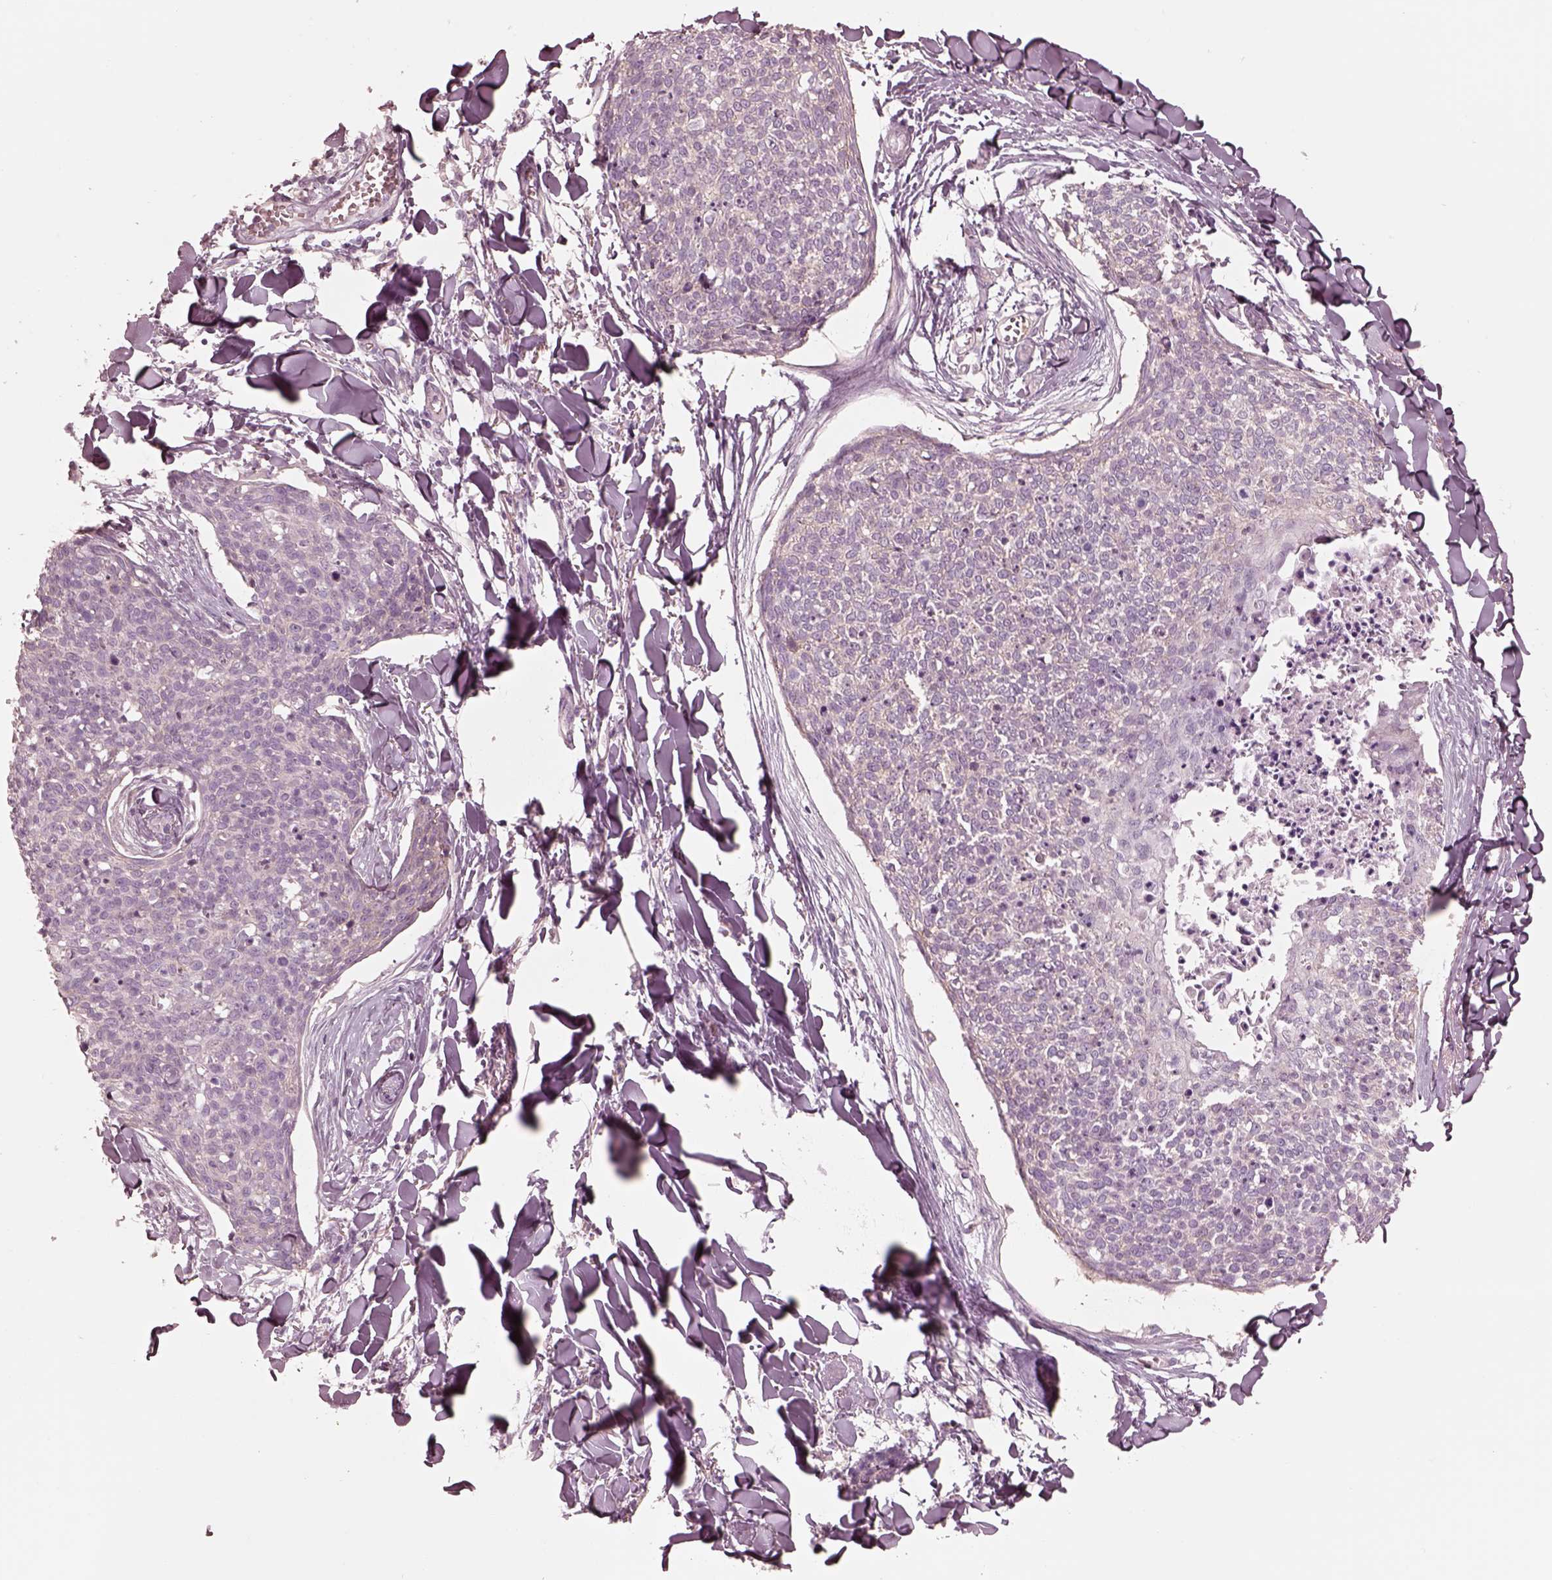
{"staining": {"intensity": "negative", "quantity": "none", "location": "none"}, "tissue": "skin cancer", "cell_type": "Tumor cells", "image_type": "cancer", "snomed": [{"axis": "morphology", "description": "Squamous cell carcinoma, NOS"}, {"axis": "topography", "description": "Skin"}, {"axis": "topography", "description": "Vulva"}], "caption": "An immunohistochemistry photomicrograph of skin squamous cell carcinoma is shown. There is no staining in tumor cells of skin squamous cell carcinoma.", "gene": "GPRIN1", "patient": {"sex": "female", "age": 75}}